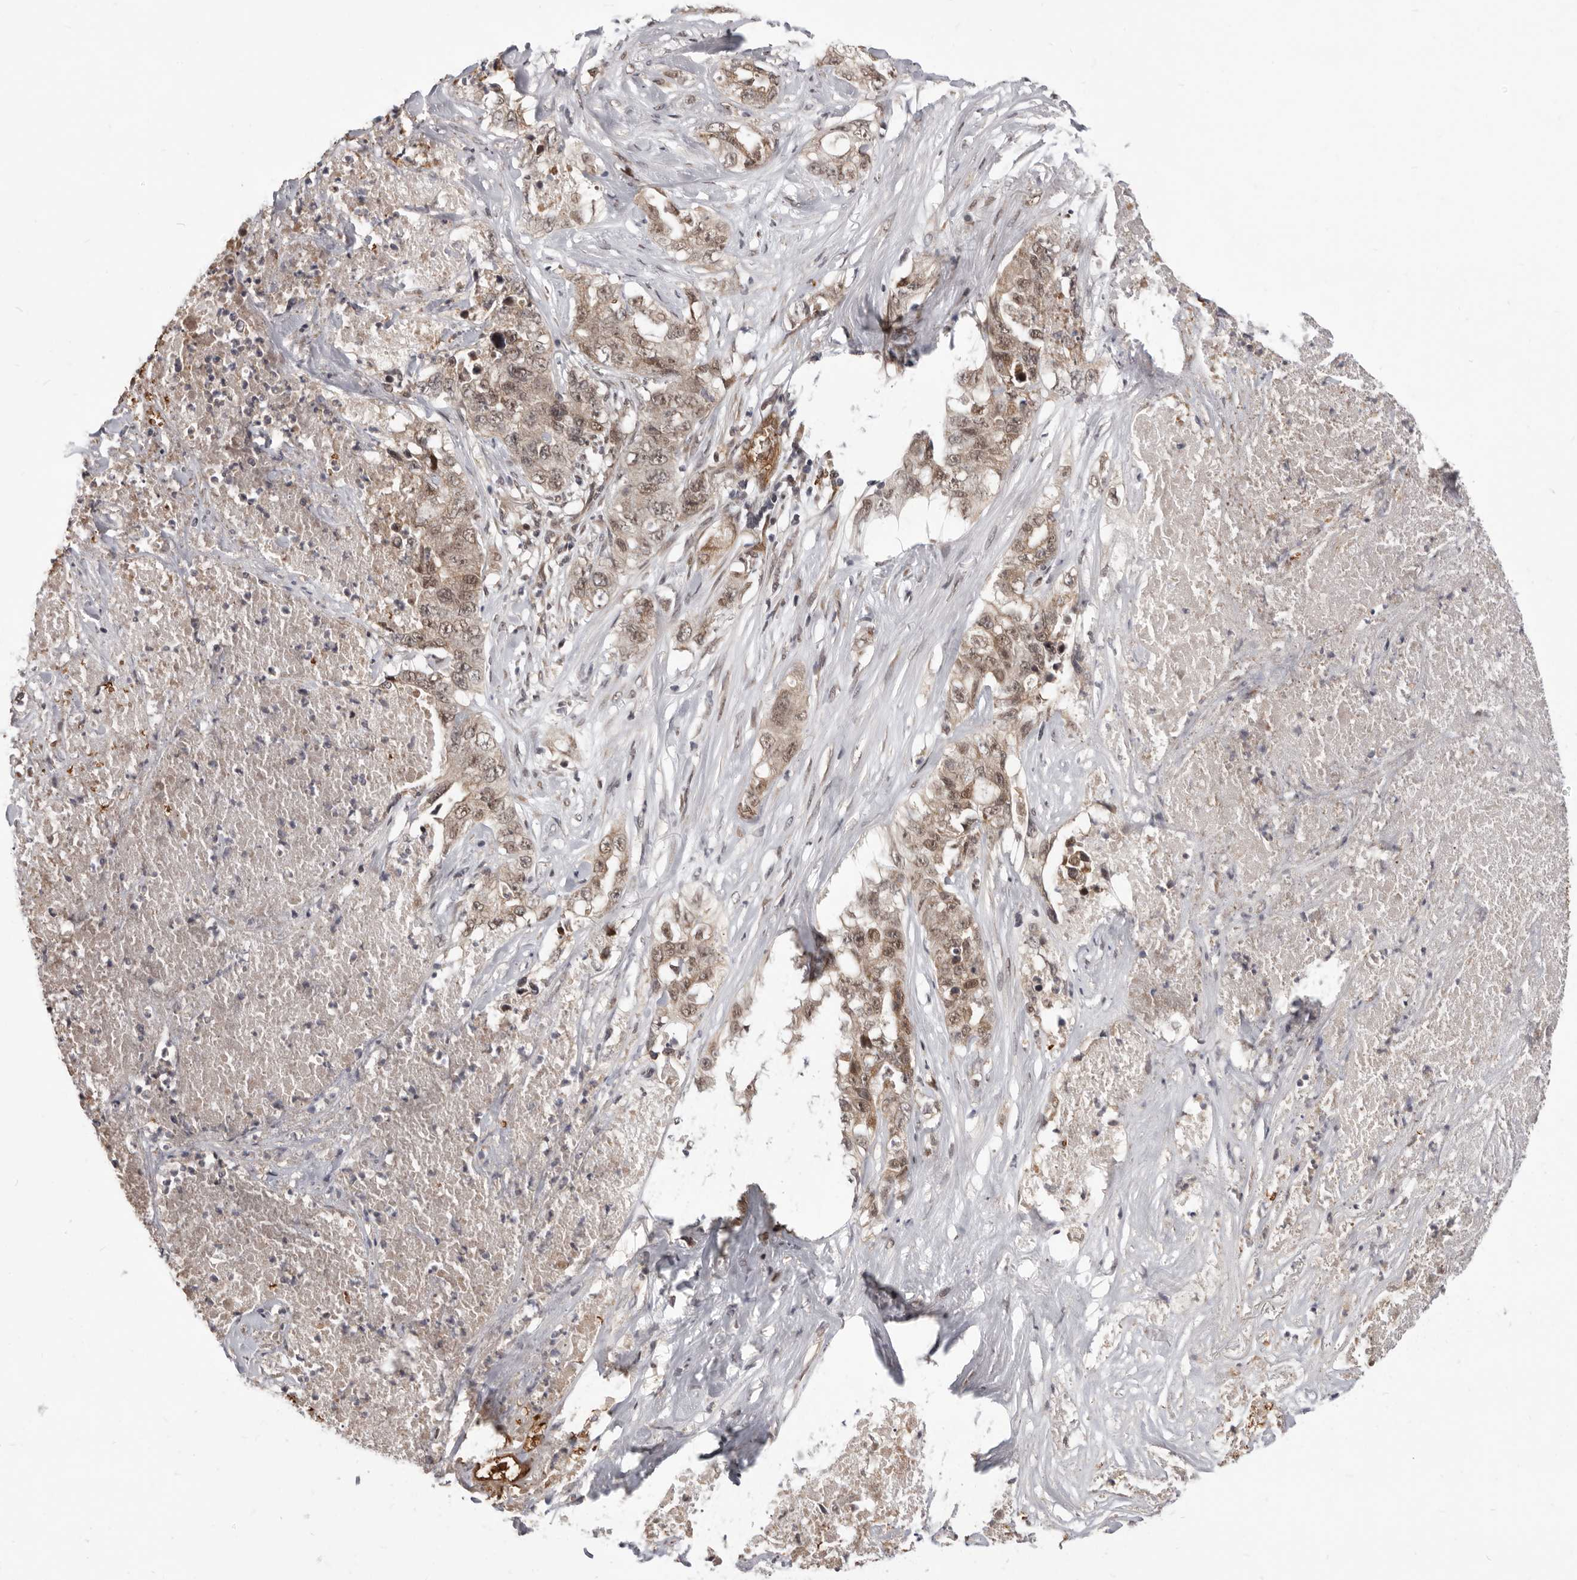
{"staining": {"intensity": "moderate", "quantity": ">75%", "location": "nuclear"}, "tissue": "lung cancer", "cell_type": "Tumor cells", "image_type": "cancer", "snomed": [{"axis": "morphology", "description": "Adenocarcinoma, NOS"}, {"axis": "topography", "description": "Lung"}], "caption": "Lung adenocarcinoma was stained to show a protein in brown. There is medium levels of moderate nuclear staining in about >75% of tumor cells.", "gene": "NCOA3", "patient": {"sex": "female", "age": 51}}